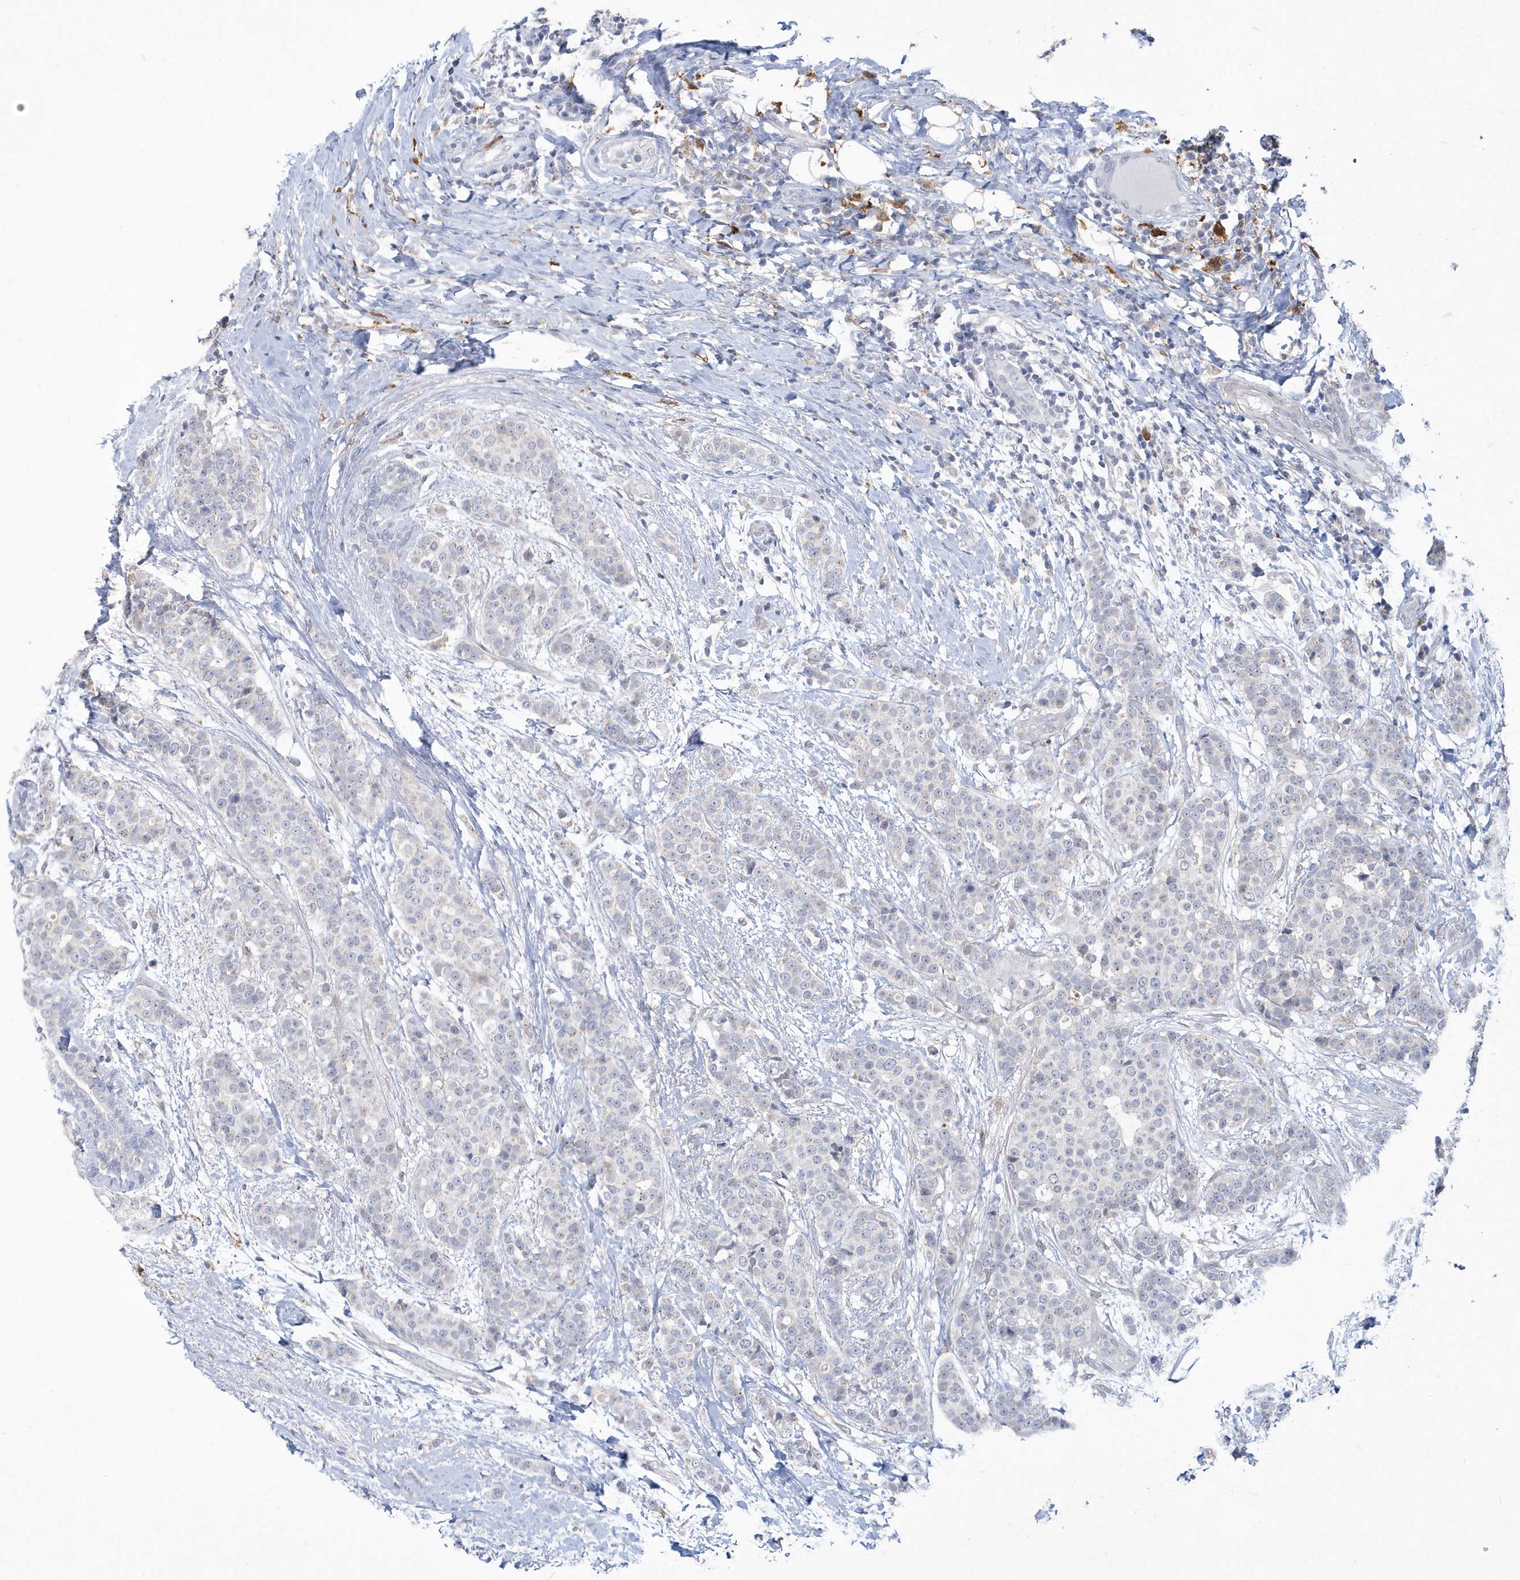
{"staining": {"intensity": "negative", "quantity": "none", "location": "none"}, "tissue": "breast cancer", "cell_type": "Tumor cells", "image_type": "cancer", "snomed": [{"axis": "morphology", "description": "Lobular carcinoma"}, {"axis": "topography", "description": "Breast"}], "caption": "IHC micrograph of neoplastic tissue: human lobular carcinoma (breast) stained with DAB (3,3'-diaminobenzidine) exhibits no significant protein positivity in tumor cells.", "gene": "TSPEAR", "patient": {"sex": "female", "age": 51}}